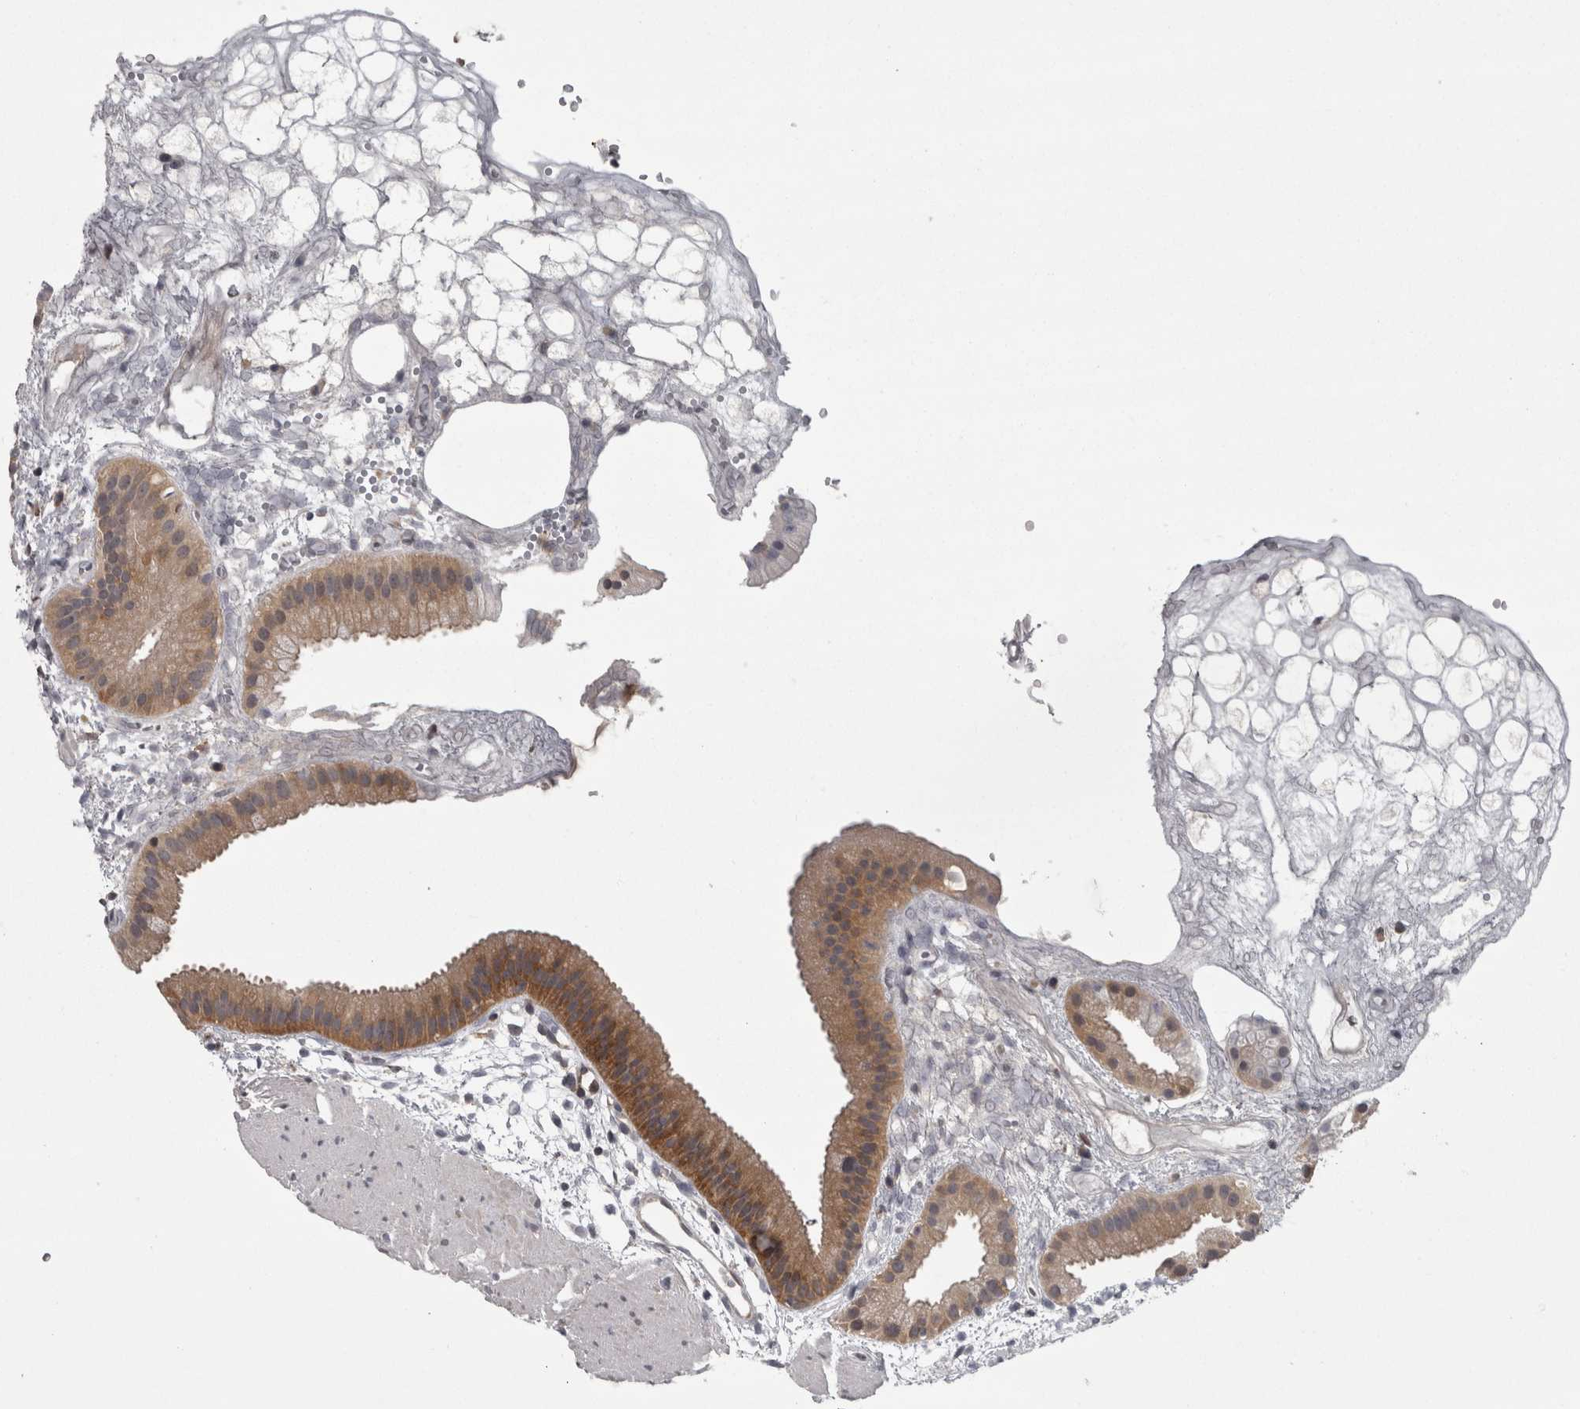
{"staining": {"intensity": "moderate", "quantity": ">75%", "location": "cytoplasmic/membranous"}, "tissue": "gallbladder", "cell_type": "Glandular cells", "image_type": "normal", "snomed": [{"axis": "morphology", "description": "Normal tissue, NOS"}, {"axis": "topography", "description": "Gallbladder"}], "caption": "This photomicrograph displays unremarkable gallbladder stained with immunohistochemistry to label a protein in brown. The cytoplasmic/membranous of glandular cells show moderate positivity for the protein. Nuclei are counter-stained blue.", "gene": "CACYBP", "patient": {"sex": "female", "age": 64}}